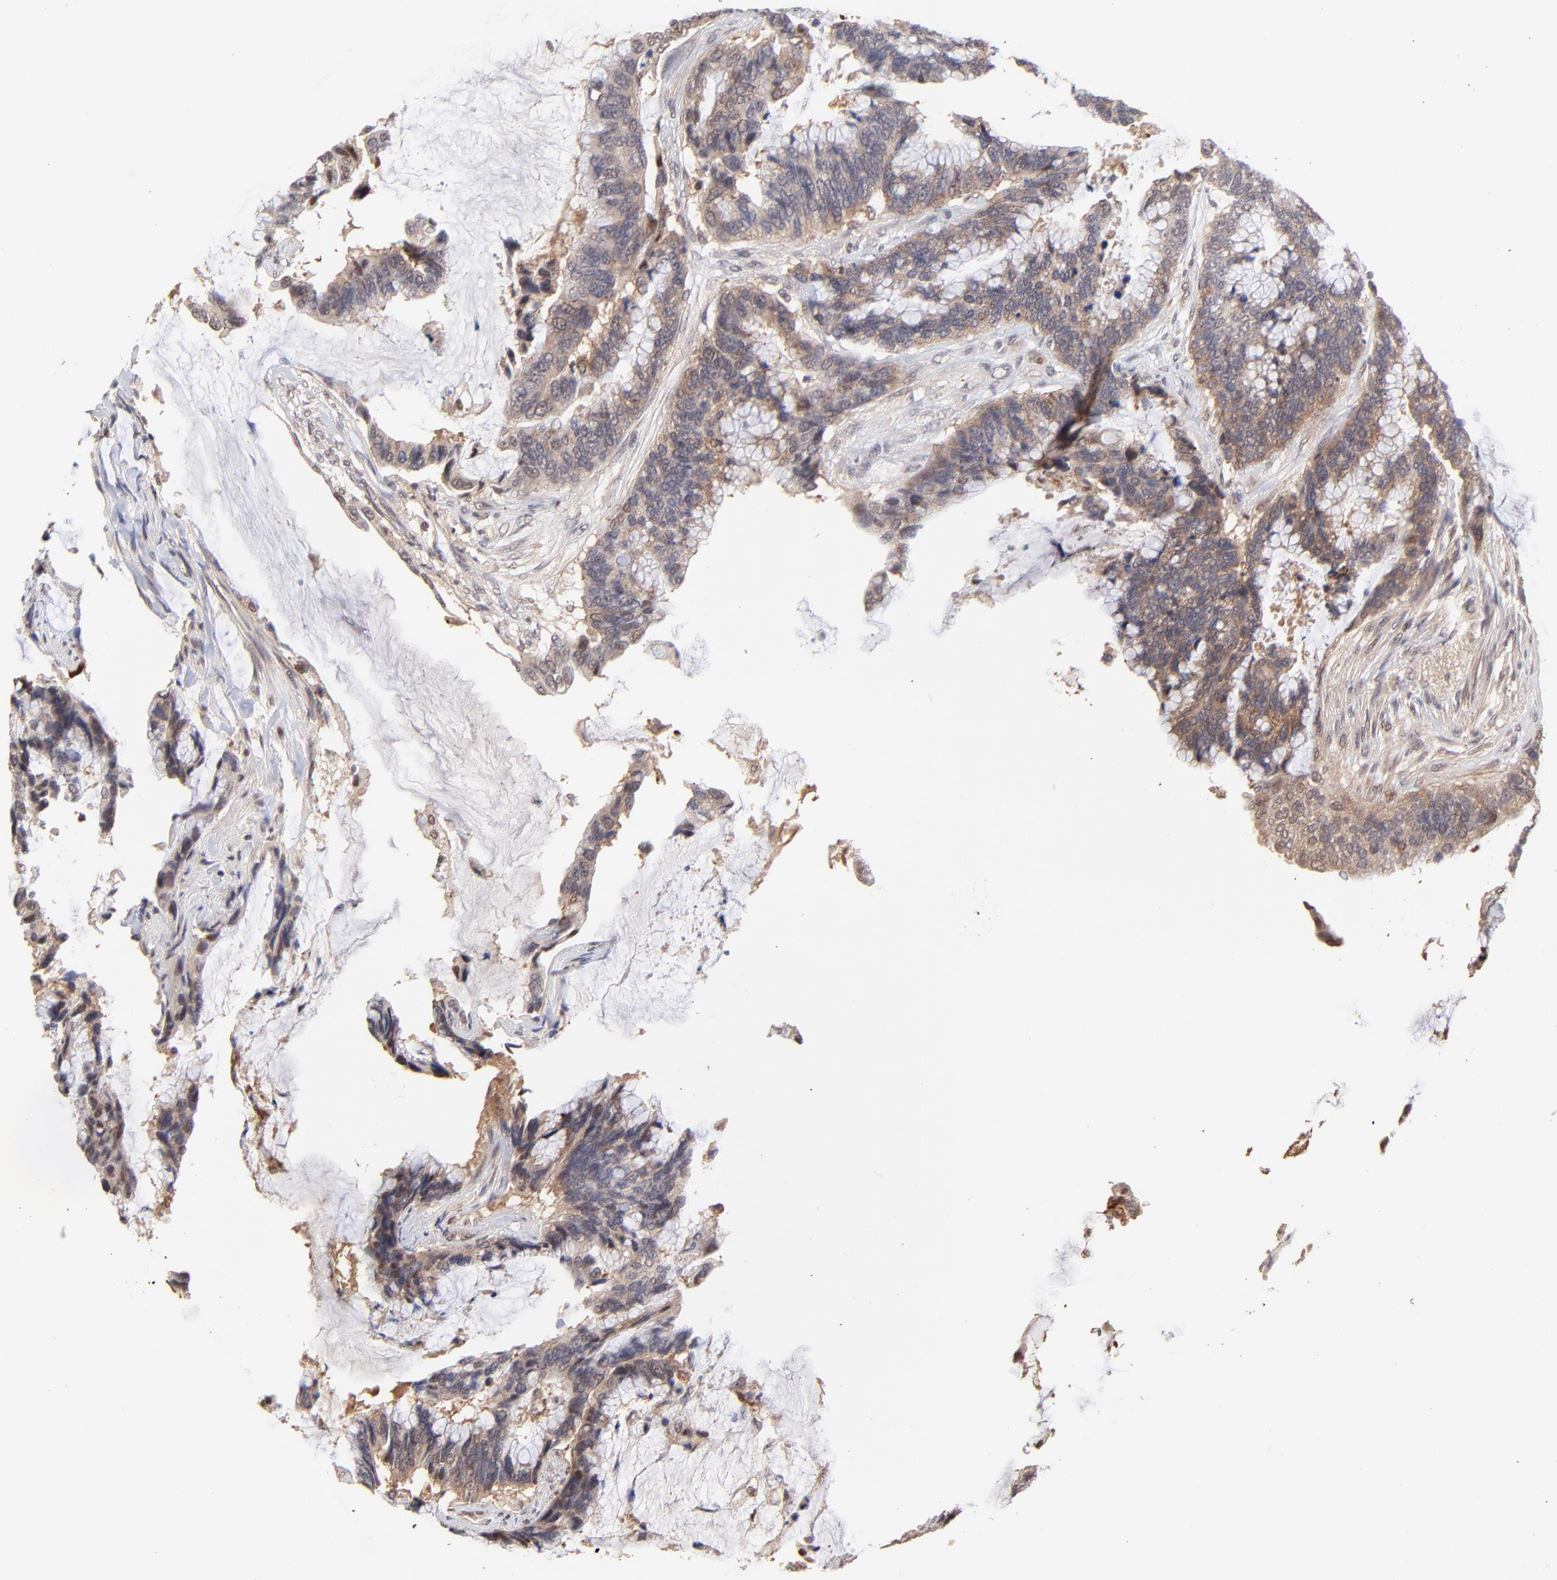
{"staining": {"intensity": "weak", "quantity": "<25%", "location": "cytoplasmic/membranous,nuclear"}, "tissue": "colorectal cancer", "cell_type": "Tumor cells", "image_type": "cancer", "snomed": [{"axis": "morphology", "description": "Adenocarcinoma, NOS"}, {"axis": "topography", "description": "Rectum"}], "caption": "A photomicrograph of human colorectal cancer is negative for staining in tumor cells. (DAB immunohistochemistry with hematoxylin counter stain).", "gene": "PSMD14", "patient": {"sex": "female", "age": 59}}